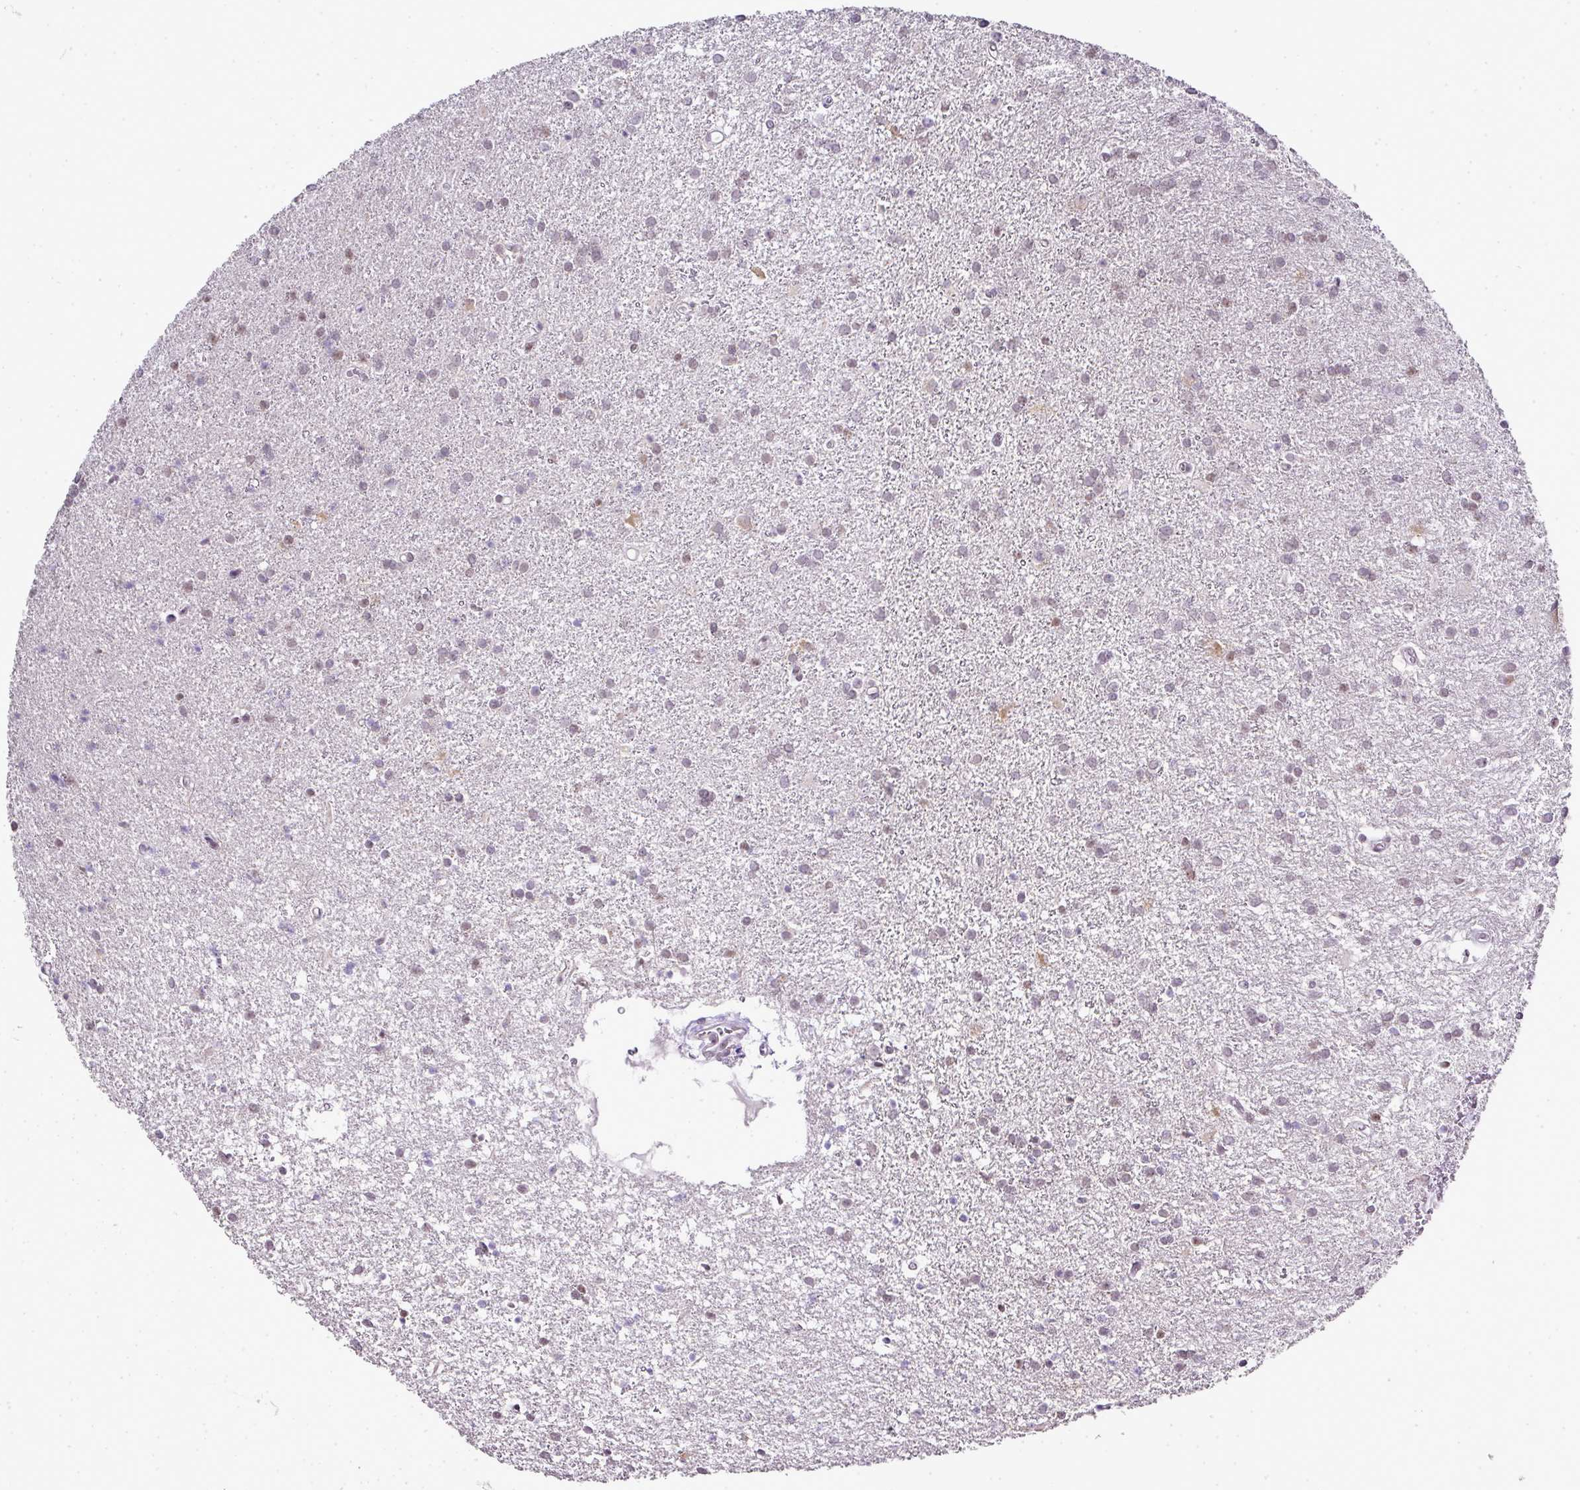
{"staining": {"intensity": "negative", "quantity": "none", "location": "none"}, "tissue": "glioma", "cell_type": "Tumor cells", "image_type": "cancer", "snomed": [{"axis": "morphology", "description": "Glioma, malignant, High grade"}, {"axis": "topography", "description": "Brain"}], "caption": "Micrograph shows no protein expression in tumor cells of malignant glioma (high-grade) tissue.", "gene": "FAM32A", "patient": {"sex": "female", "age": 50}}